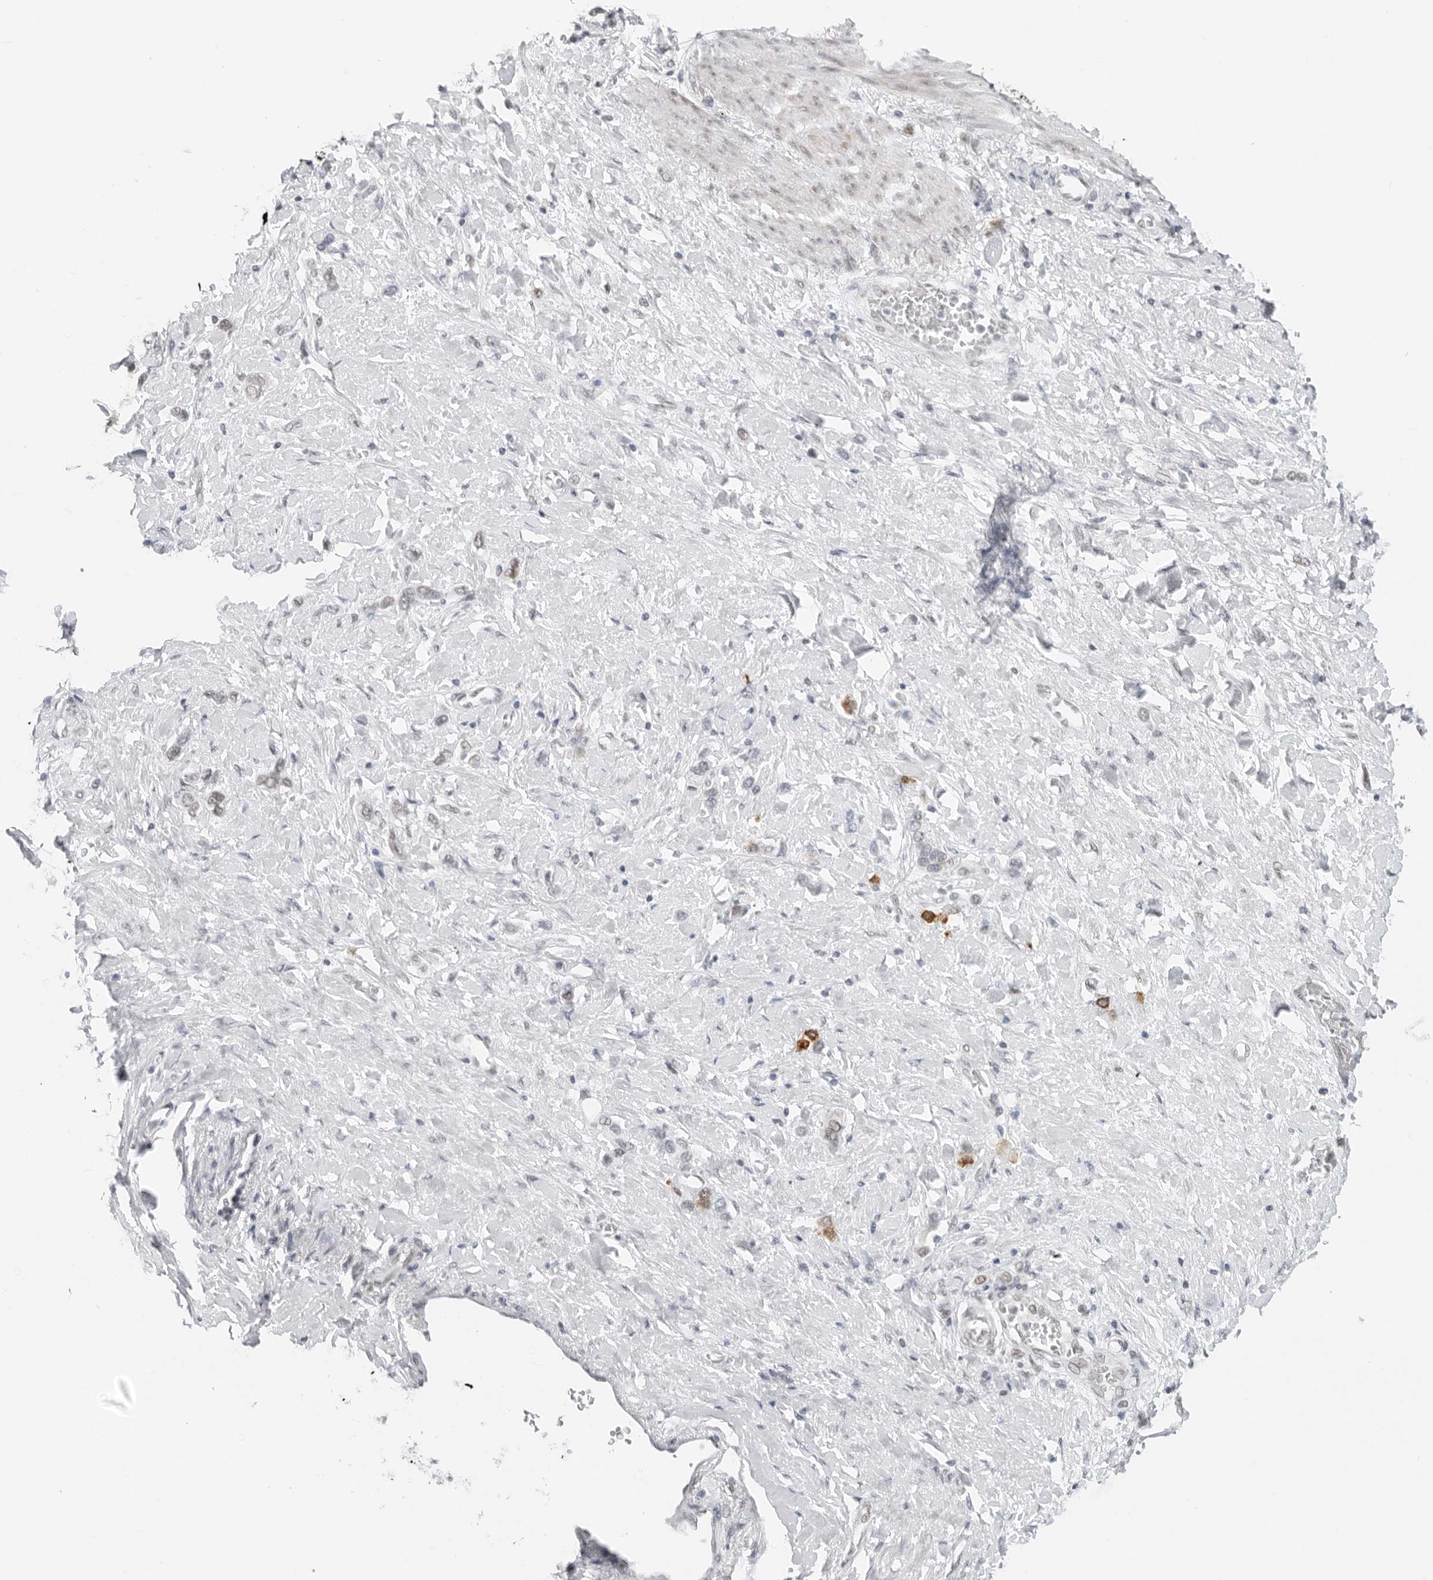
{"staining": {"intensity": "negative", "quantity": "none", "location": "none"}, "tissue": "stomach cancer", "cell_type": "Tumor cells", "image_type": "cancer", "snomed": [{"axis": "morphology", "description": "Adenocarcinoma, NOS"}, {"axis": "topography", "description": "Stomach"}], "caption": "Tumor cells are negative for brown protein staining in adenocarcinoma (stomach).", "gene": "FOXK2", "patient": {"sex": "female", "age": 65}}